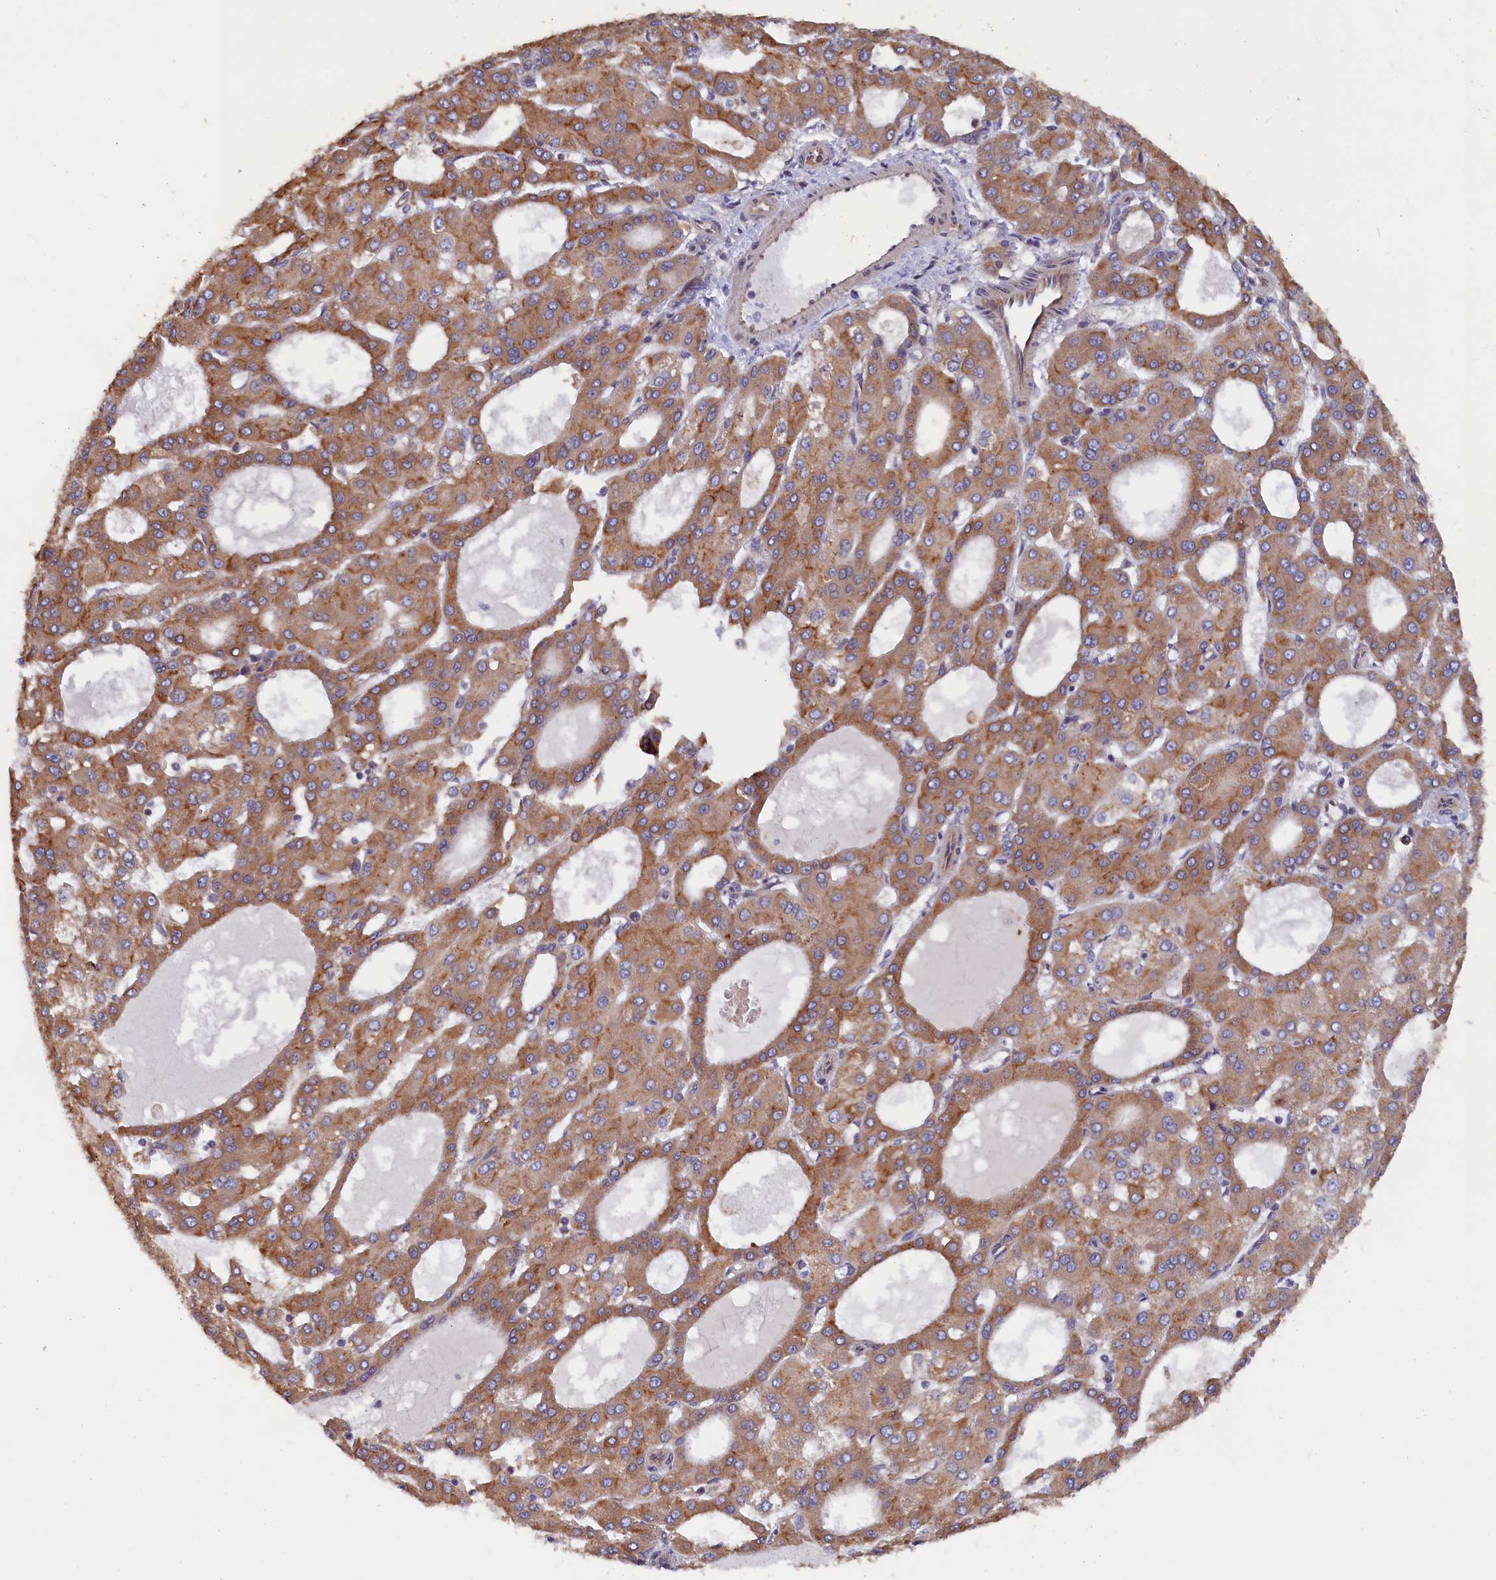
{"staining": {"intensity": "moderate", "quantity": ">75%", "location": "cytoplasmic/membranous"}, "tissue": "liver cancer", "cell_type": "Tumor cells", "image_type": "cancer", "snomed": [{"axis": "morphology", "description": "Carcinoma, Hepatocellular, NOS"}, {"axis": "topography", "description": "Liver"}], "caption": "Immunohistochemical staining of liver hepatocellular carcinoma displays moderate cytoplasmic/membranous protein staining in about >75% of tumor cells.", "gene": "JPT2", "patient": {"sex": "male", "age": 47}}